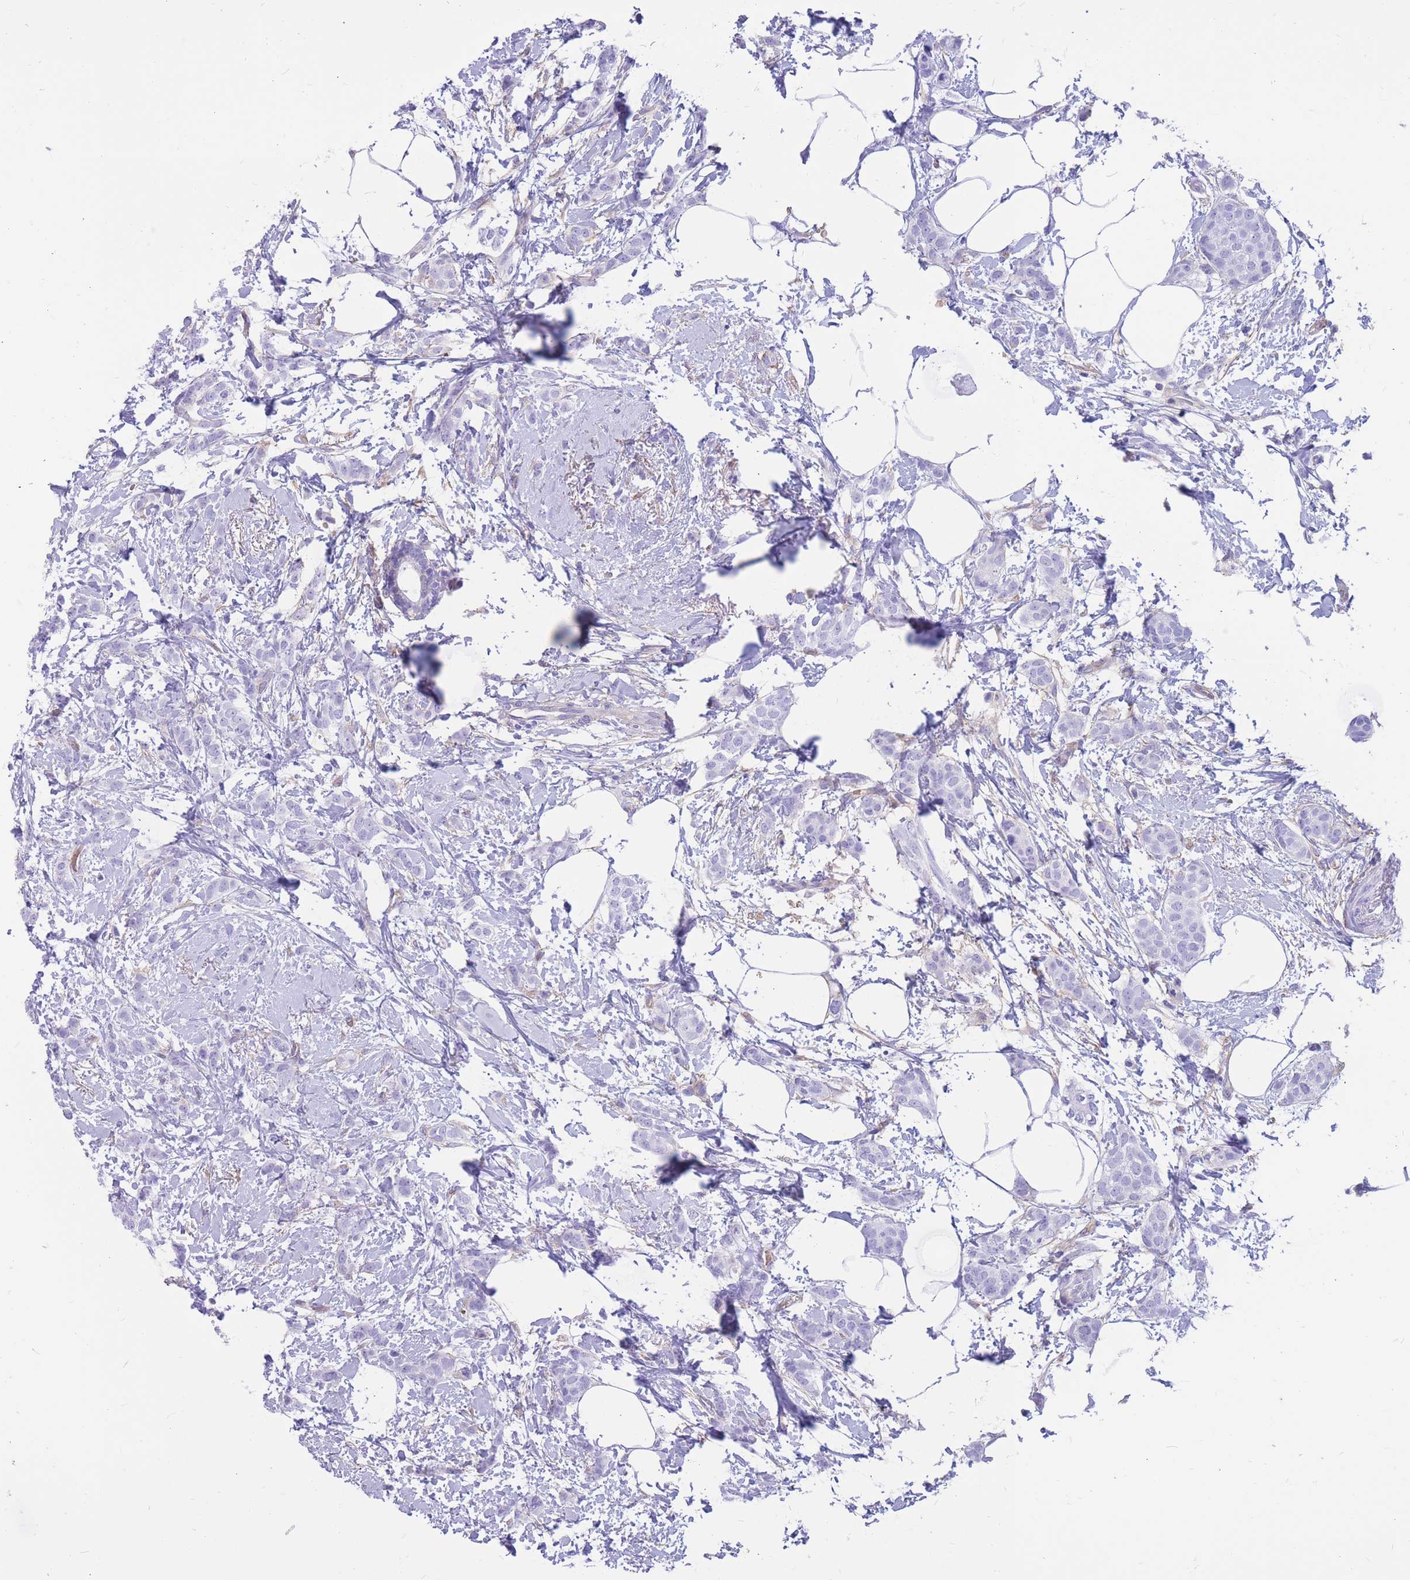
{"staining": {"intensity": "negative", "quantity": "none", "location": "none"}, "tissue": "breast cancer", "cell_type": "Tumor cells", "image_type": "cancer", "snomed": [{"axis": "morphology", "description": "Duct carcinoma"}, {"axis": "topography", "description": "Breast"}], "caption": "Tumor cells show no significant expression in breast cancer (infiltrating ductal carcinoma).", "gene": "ADD2", "patient": {"sex": "female", "age": 72}}